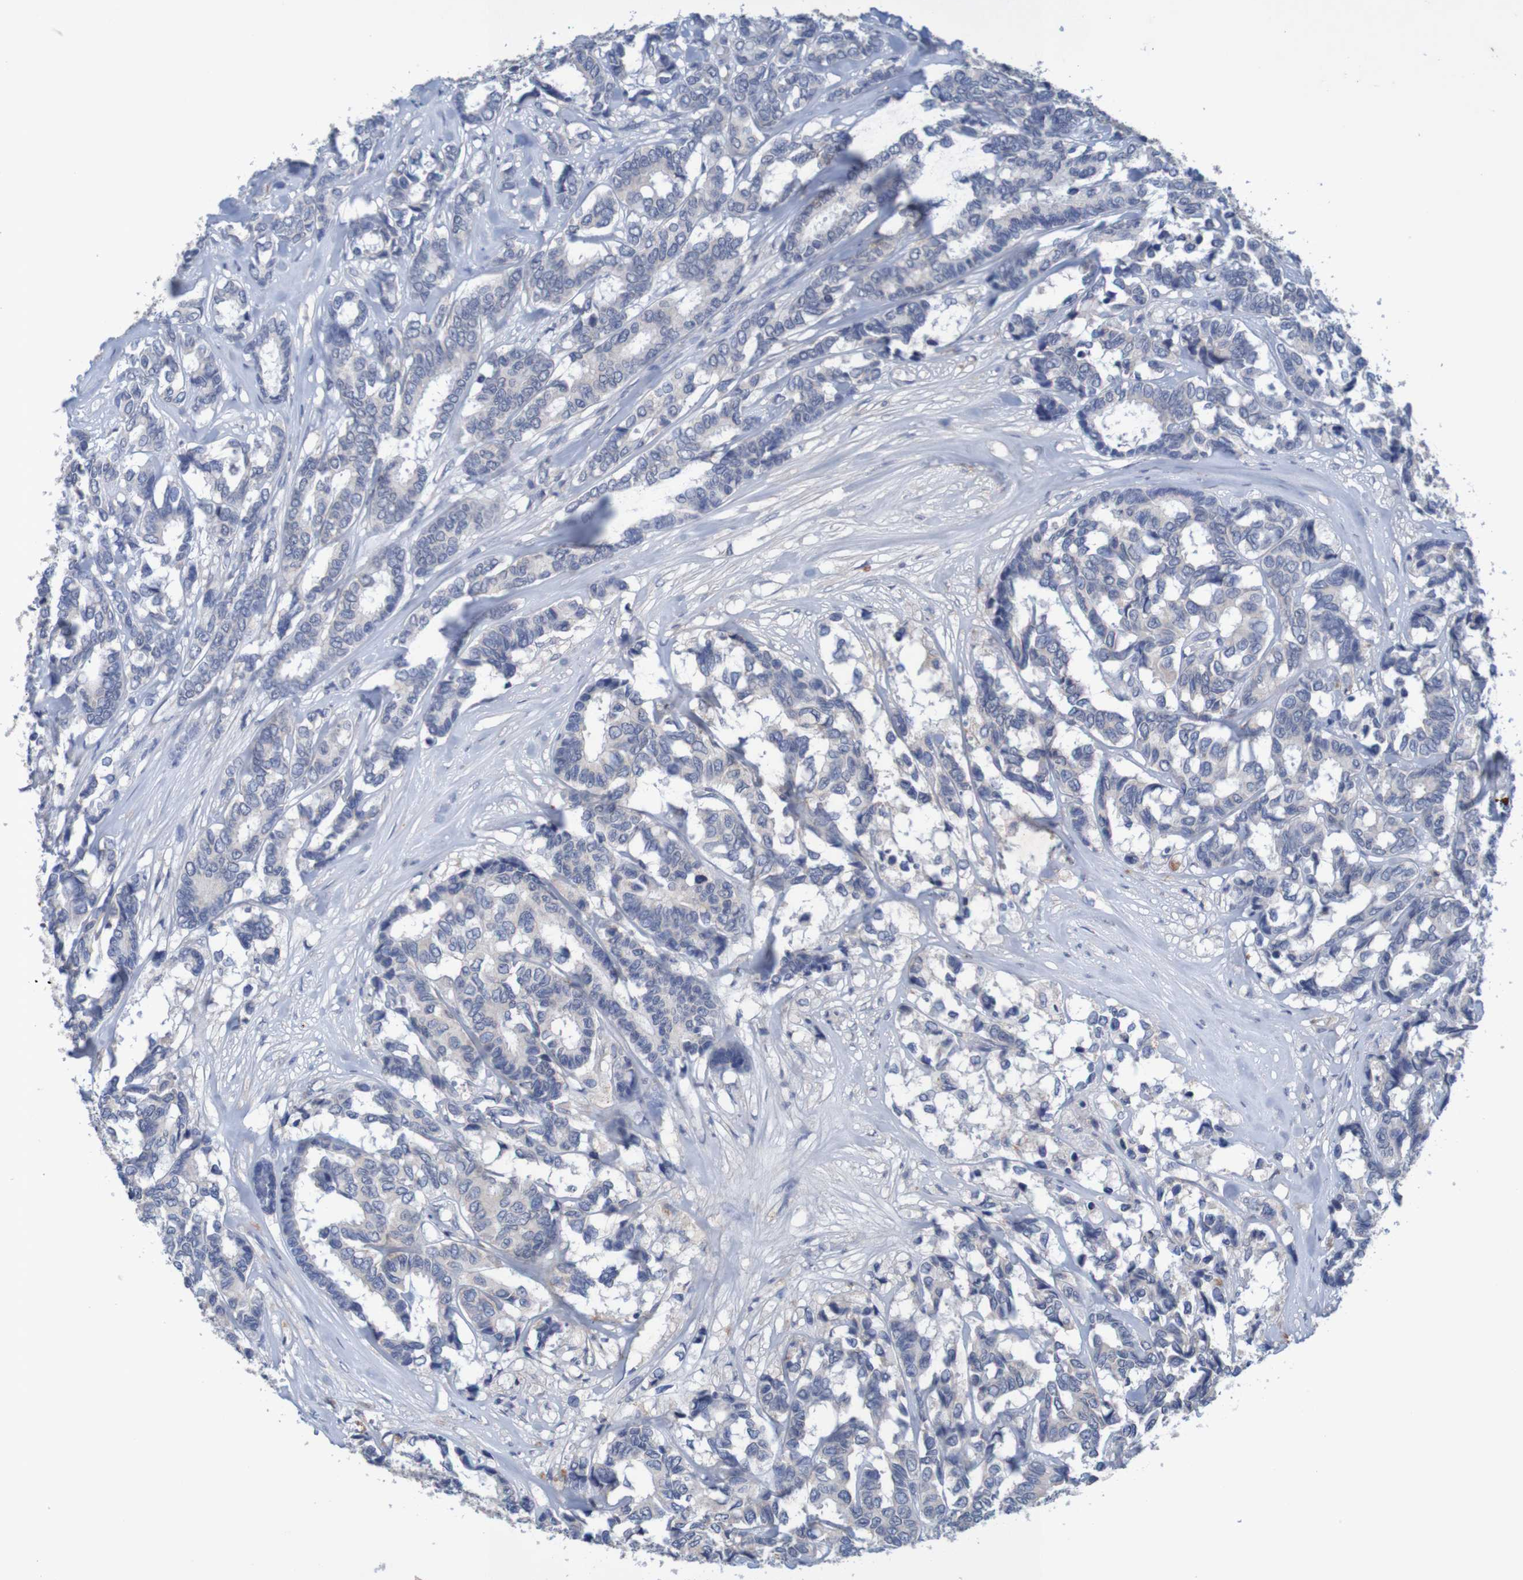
{"staining": {"intensity": "negative", "quantity": "none", "location": "none"}, "tissue": "breast cancer", "cell_type": "Tumor cells", "image_type": "cancer", "snomed": [{"axis": "morphology", "description": "Duct carcinoma"}, {"axis": "topography", "description": "Breast"}], "caption": "Photomicrograph shows no protein expression in tumor cells of infiltrating ductal carcinoma (breast) tissue. (DAB immunohistochemistry with hematoxylin counter stain).", "gene": "LTA", "patient": {"sex": "female", "age": 87}}